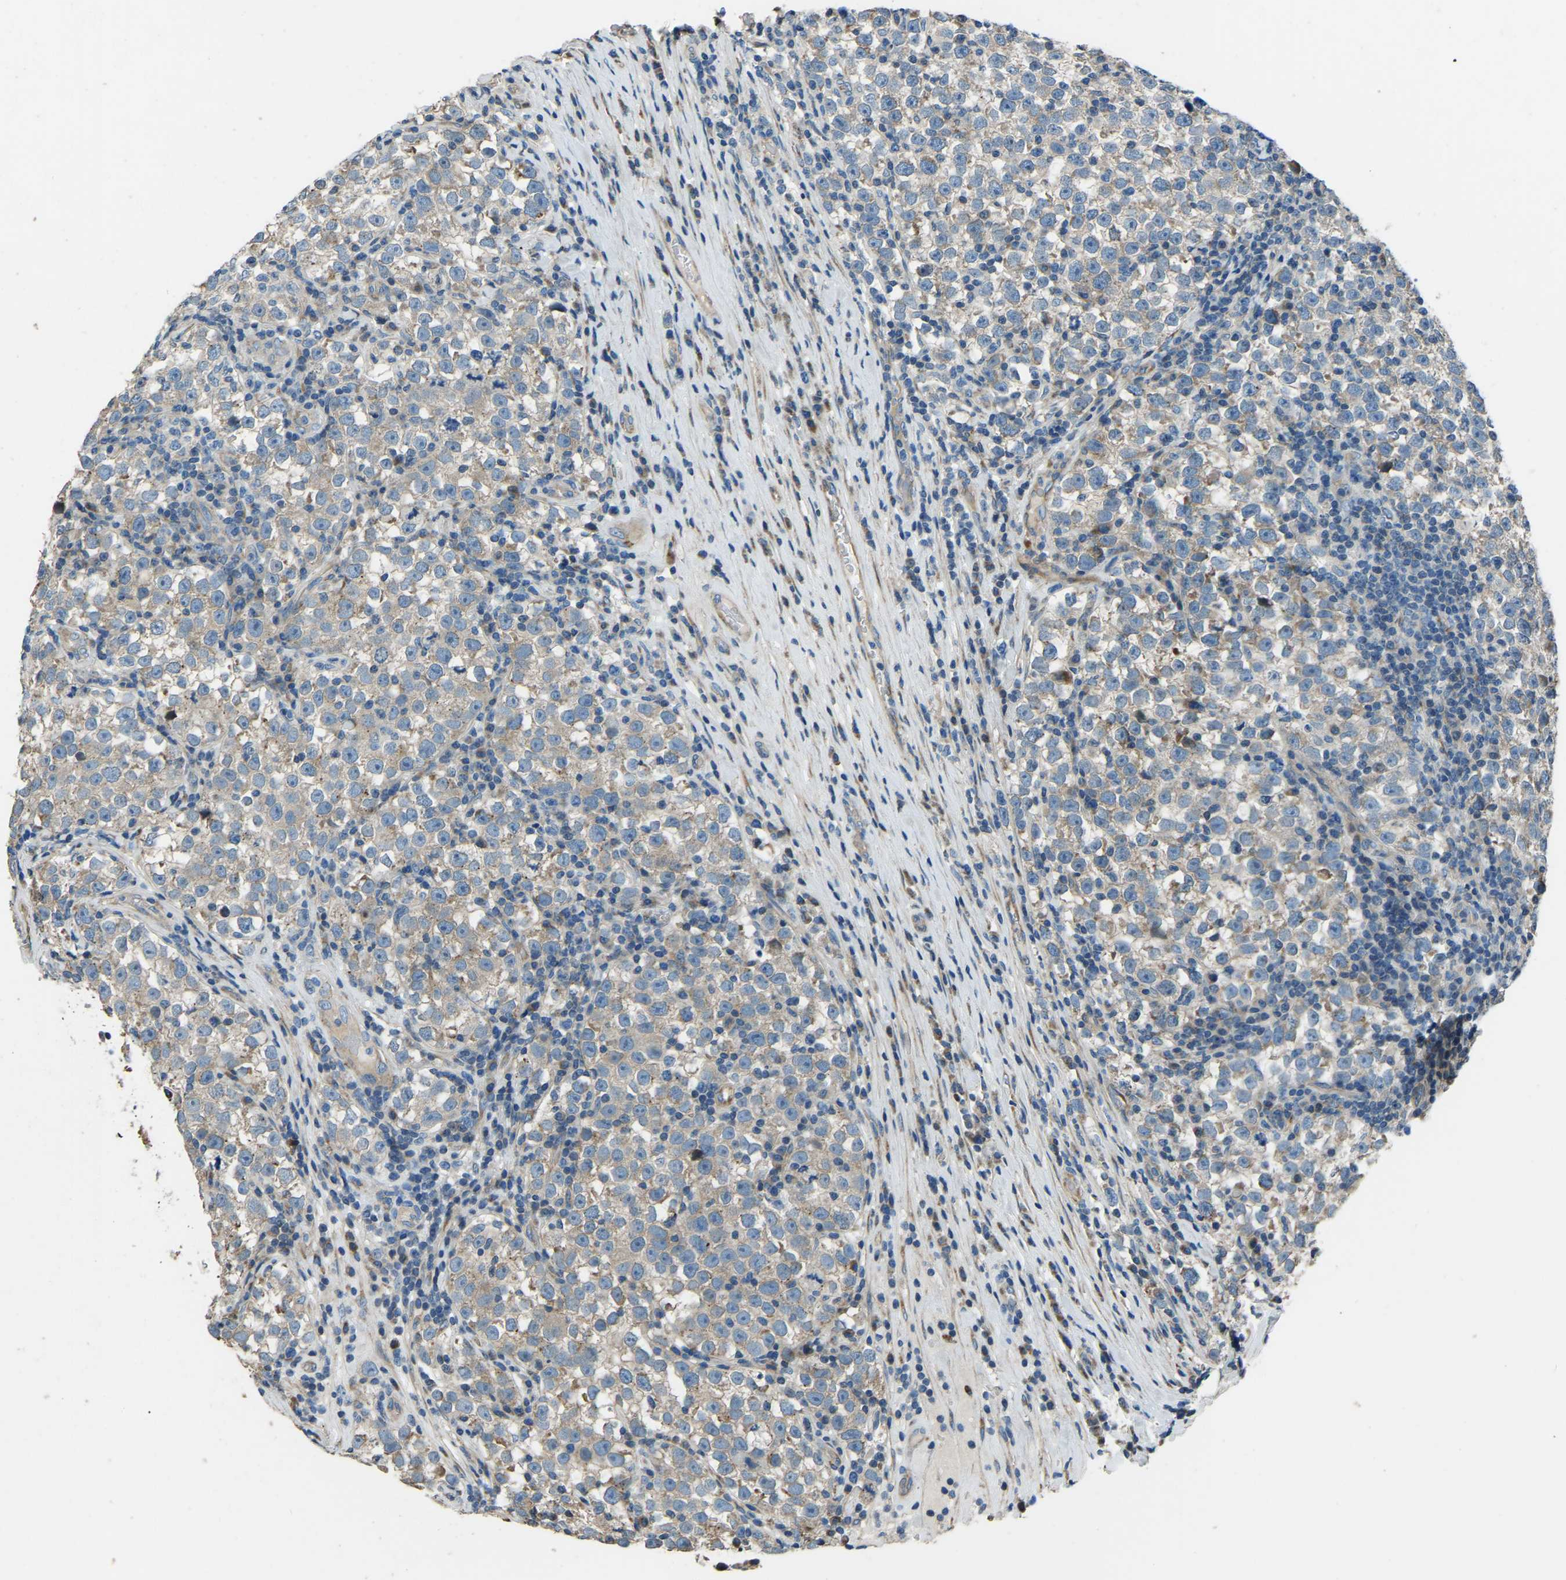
{"staining": {"intensity": "weak", "quantity": ">75%", "location": "cytoplasmic/membranous"}, "tissue": "testis cancer", "cell_type": "Tumor cells", "image_type": "cancer", "snomed": [{"axis": "morphology", "description": "Normal tissue, NOS"}, {"axis": "morphology", "description": "Seminoma, NOS"}, {"axis": "topography", "description": "Testis"}], "caption": "Immunohistochemistry of testis cancer shows low levels of weak cytoplasmic/membranous positivity in approximately >75% of tumor cells.", "gene": "COL3A1", "patient": {"sex": "male", "age": 43}}